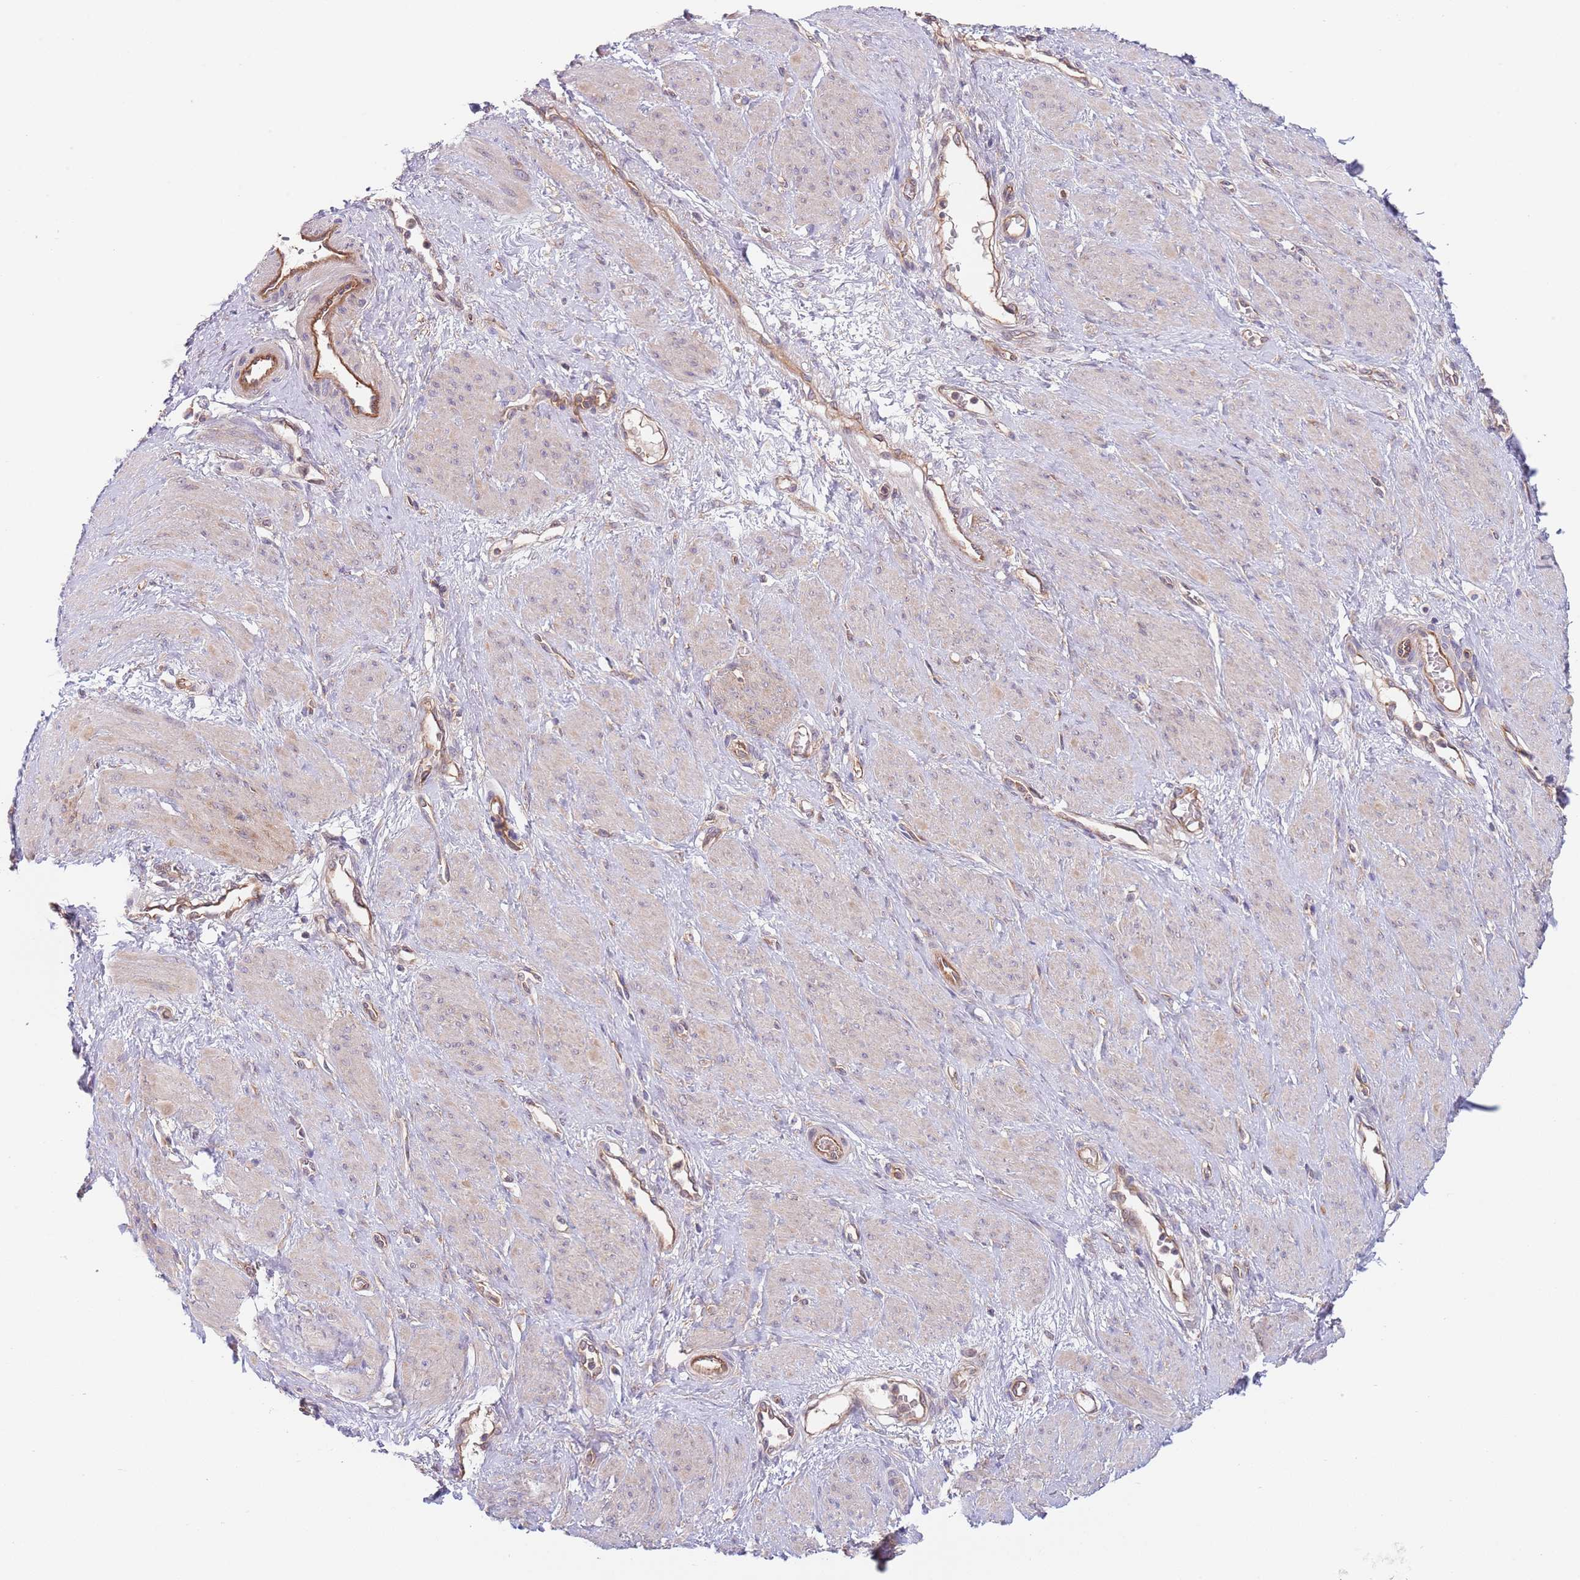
{"staining": {"intensity": "weak", "quantity": "<25%", "location": "cytoplasmic/membranous"}, "tissue": "smooth muscle", "cell_type": "Smooth muscle cells", "image_type": "normal", "snomed": [{"axis": "morphology", "description": "Normal tissue, NOS"}, {"axis": "topography", "description": "Smooth muscle"}, {"axis": "topography", "description": "Uterus"}], "caption": "Immunohistochemistry (IHC) micrograph of benign smooth muscle: smooth muscle stained with DAB exhibits no significant protein expression in smooth muscle cells.", "gene": "EIF3F", "patient": {"sex": "female", "age": 39}}